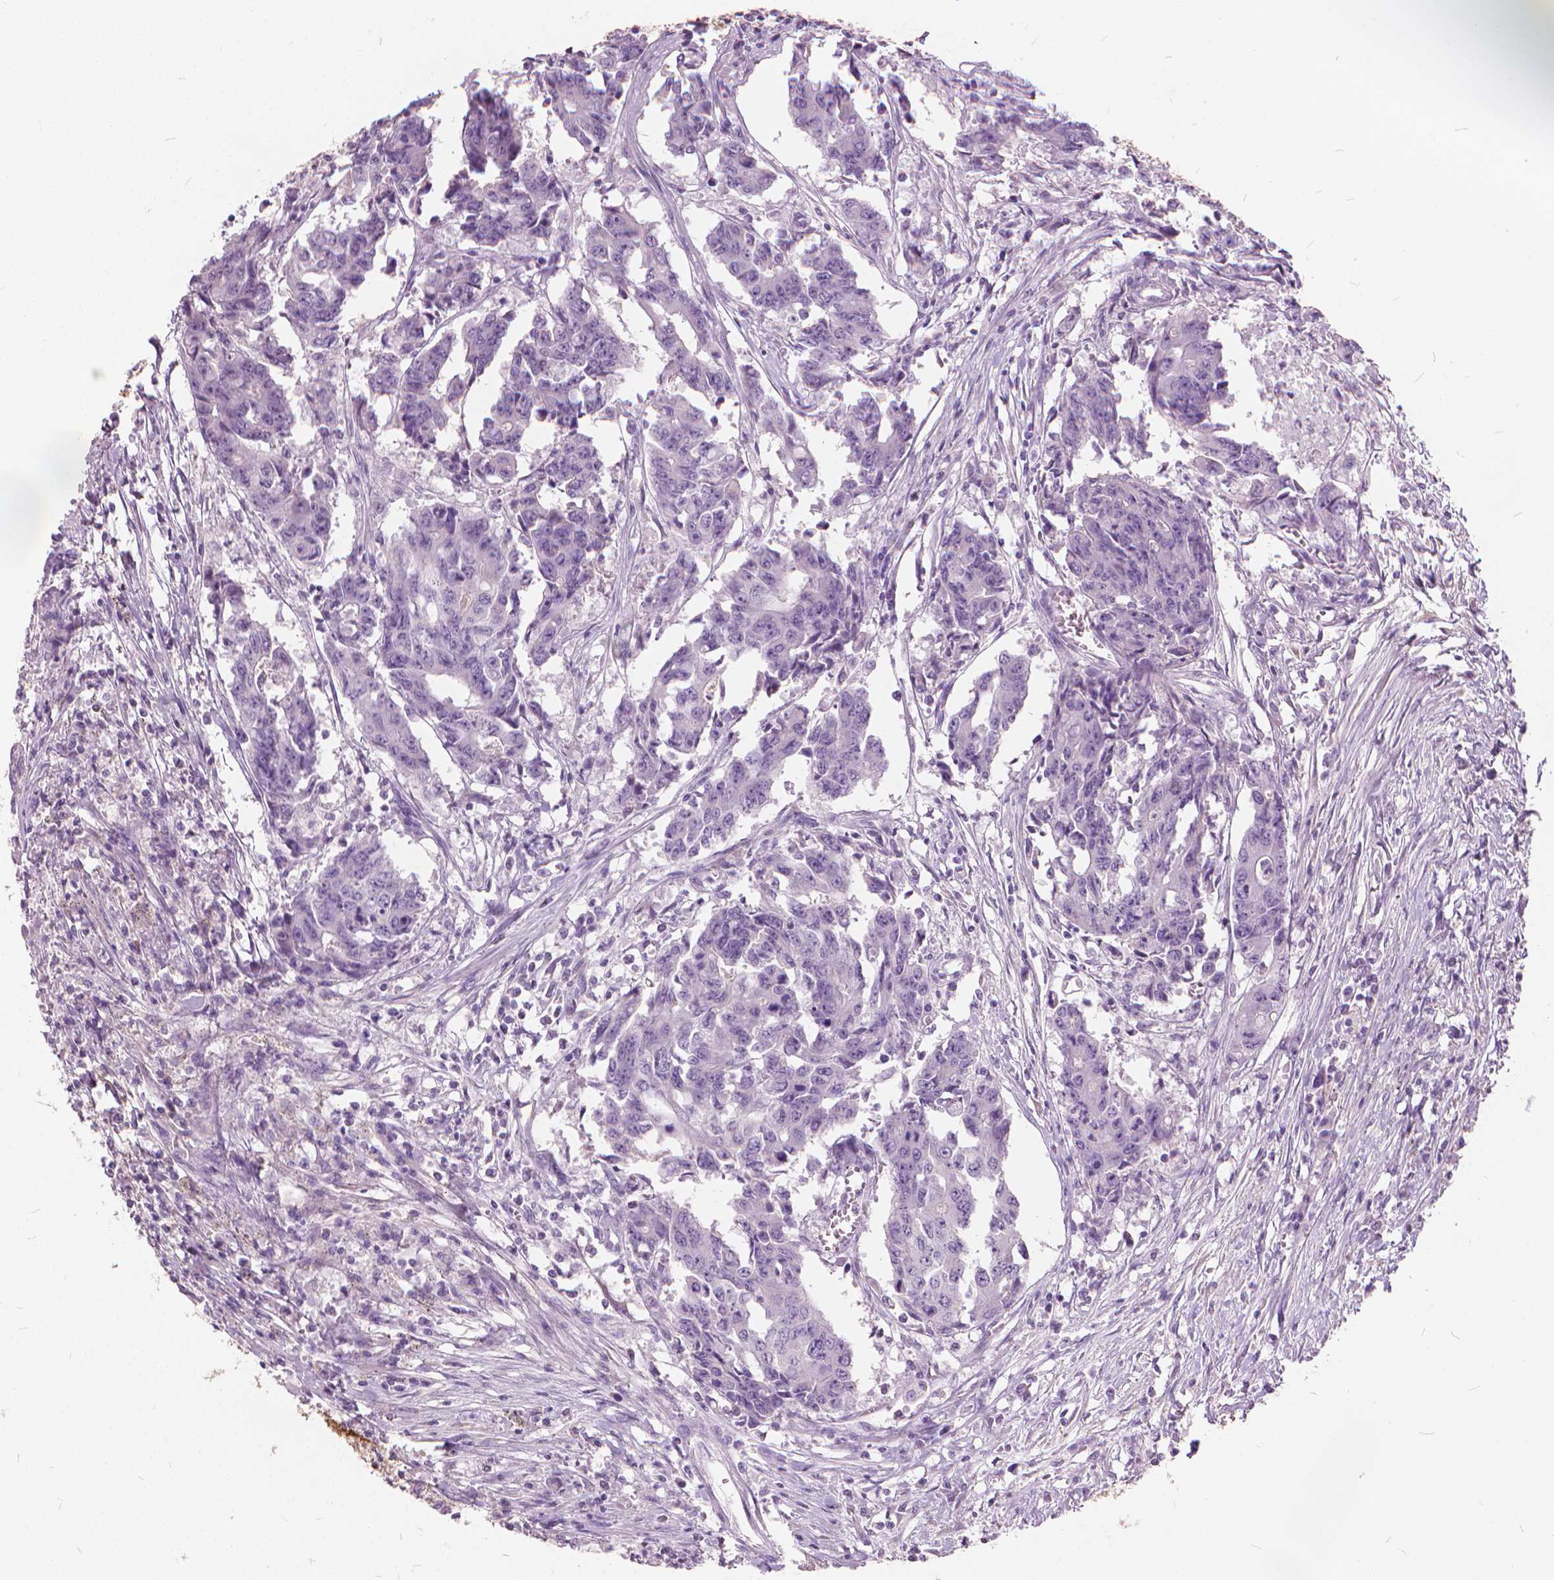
{"staining": {"intensity": "negative", "quantity": "none", "location": "none"}, "tissue": "colorectal cancer", "cell_type": "Tumor cells", "image_type": "cancer", "snomed": [{"axis": "morphology", "description": "Adenocarcinoma, NOS"}, {"axis": "topography", "description": "Rectum"}], "caption": "The micrograph reveals no significant positivity in tumor cells of colorectal adenocarcinoma.", "gene": "DNM1", "patient": {"sex": "male", "age": 54}}